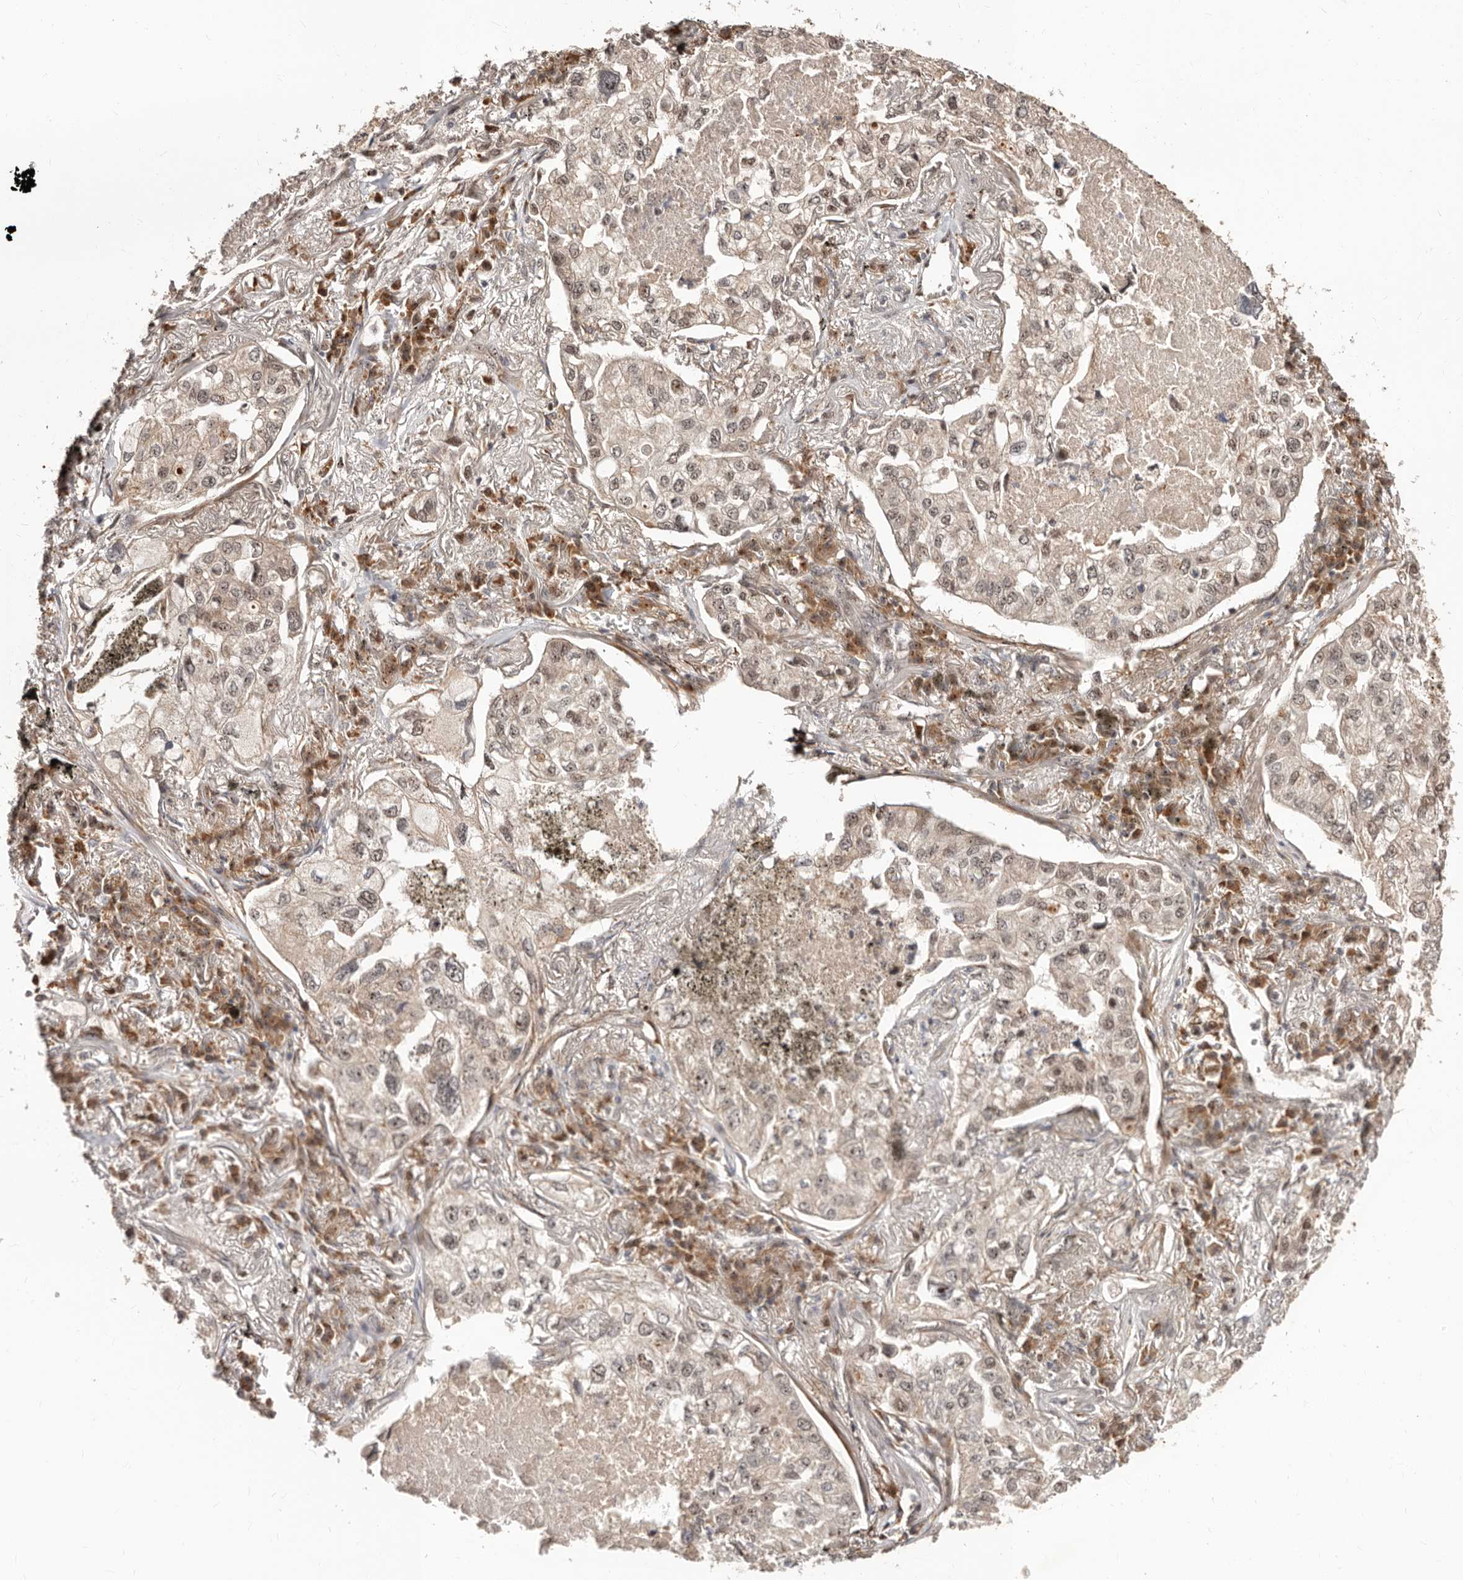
{"staining": {"intensity": "weak", "quantity": "25%-75%", "location": "cytoplasmic/membranous,nuclear"}, "tissue": "lung cancer", "cell_type": "Tumor cells", "image_type": "cancer", "snomed": [{"axis": "morphology", "description": "Adenocarcinoma, NOS"}, {"axis": "topography", "description": "Lung"}], "caption": "IHC histopathology image of human adenocarcinoma (lung) stained for a protein (brown), which exhibits low levels of weak cytoplasmic/membranous and nuclear positivity in about 25%-75% of tumor cells.", "gene": "APOL6", "patient": {"sex": "male", "age": 65}}